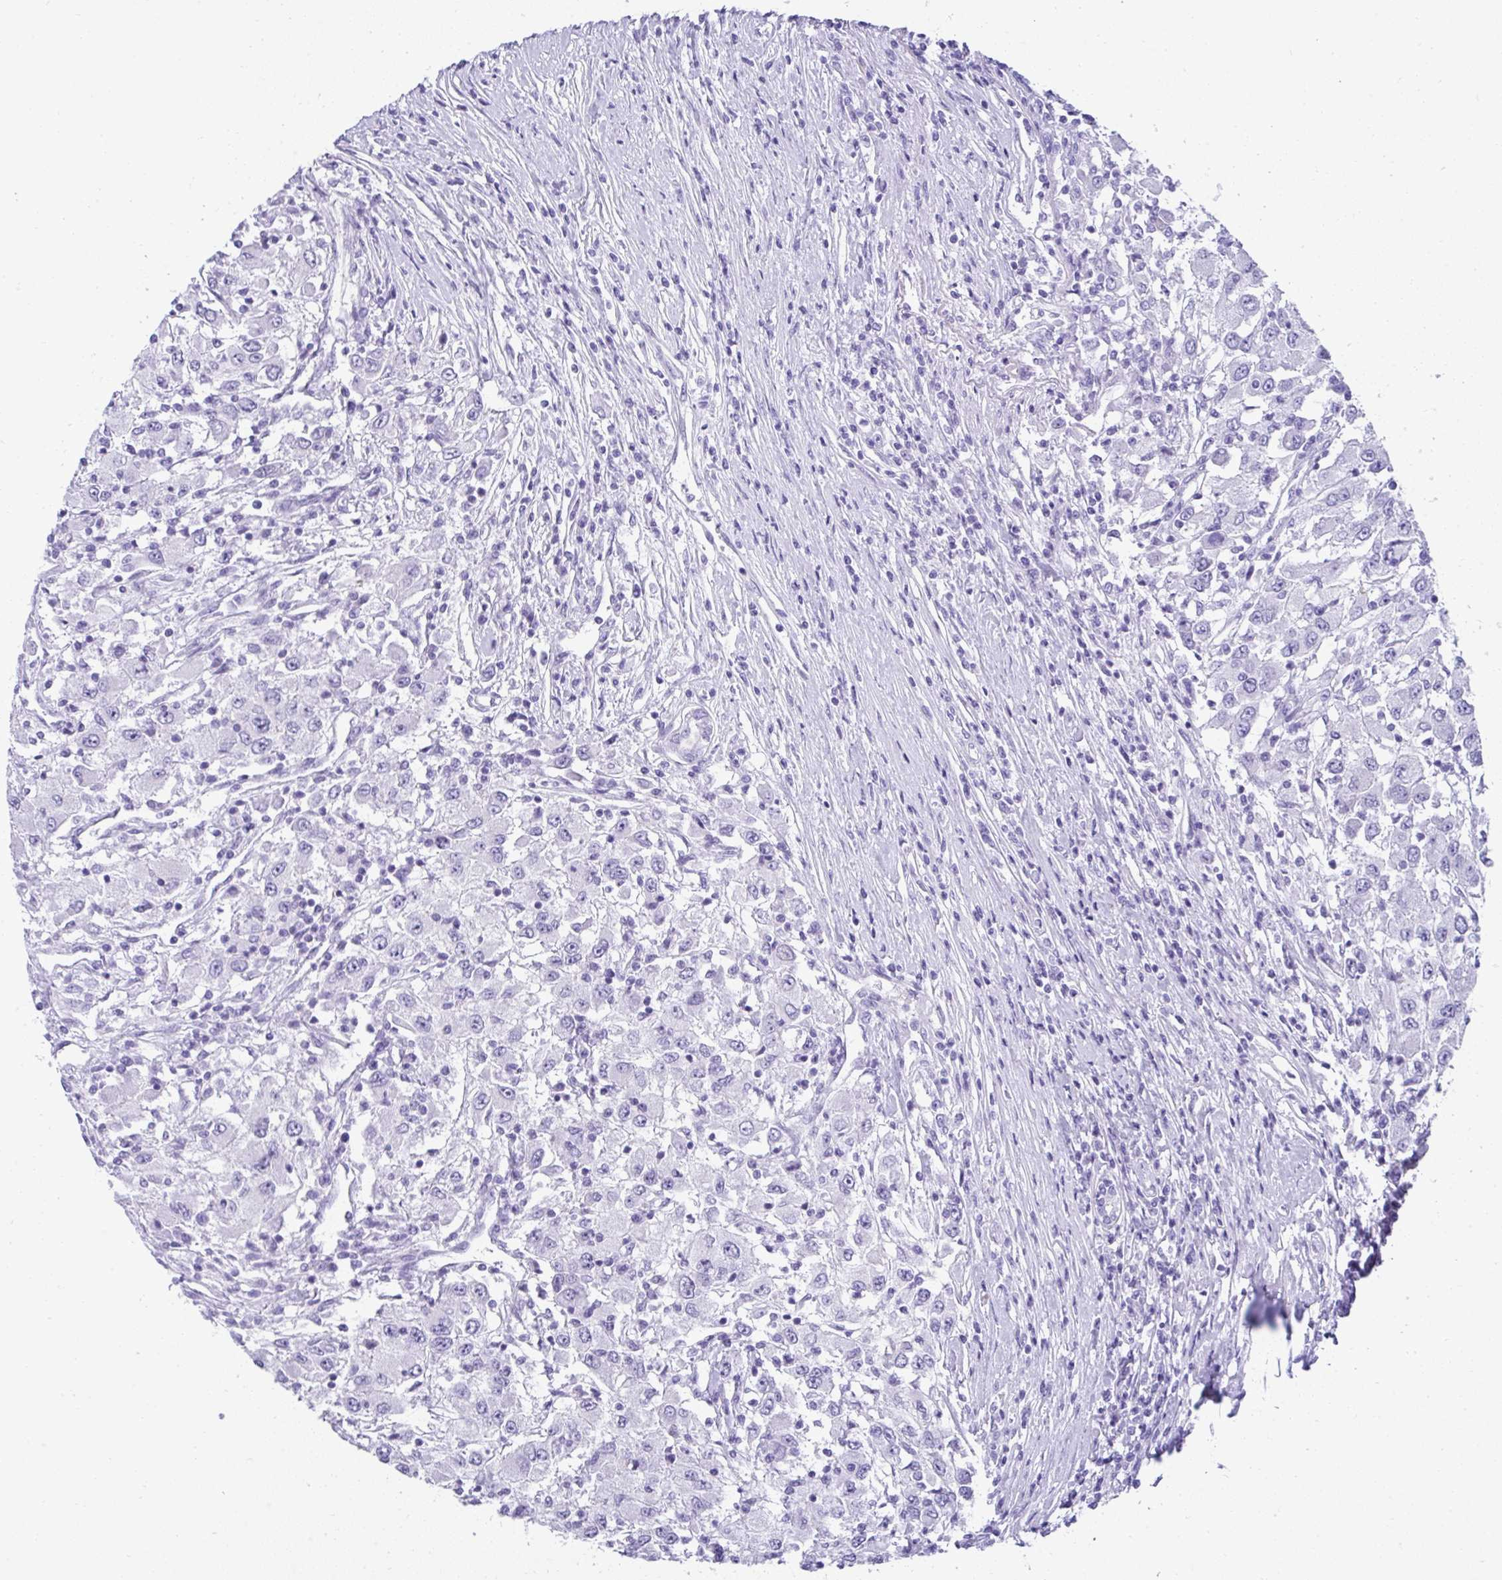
{"staining": {"intensity": "negative", "quantity": "none", "location": "none"}, "tissue": "renal cancer", "cell_type": "Tumor cells", "image_type": "cancer", "snomed": [{"axis": "morphology", "description": "Adenocarcinoma, NOS"}, {"axis": "topography", "description": "Kidney"}], "caption": "Tumor cells are negative for brown protein staining in renal cancer (adenocarcinoma).", "gene": "RNF183", "patient": {"sex": "female", "age": 67}}